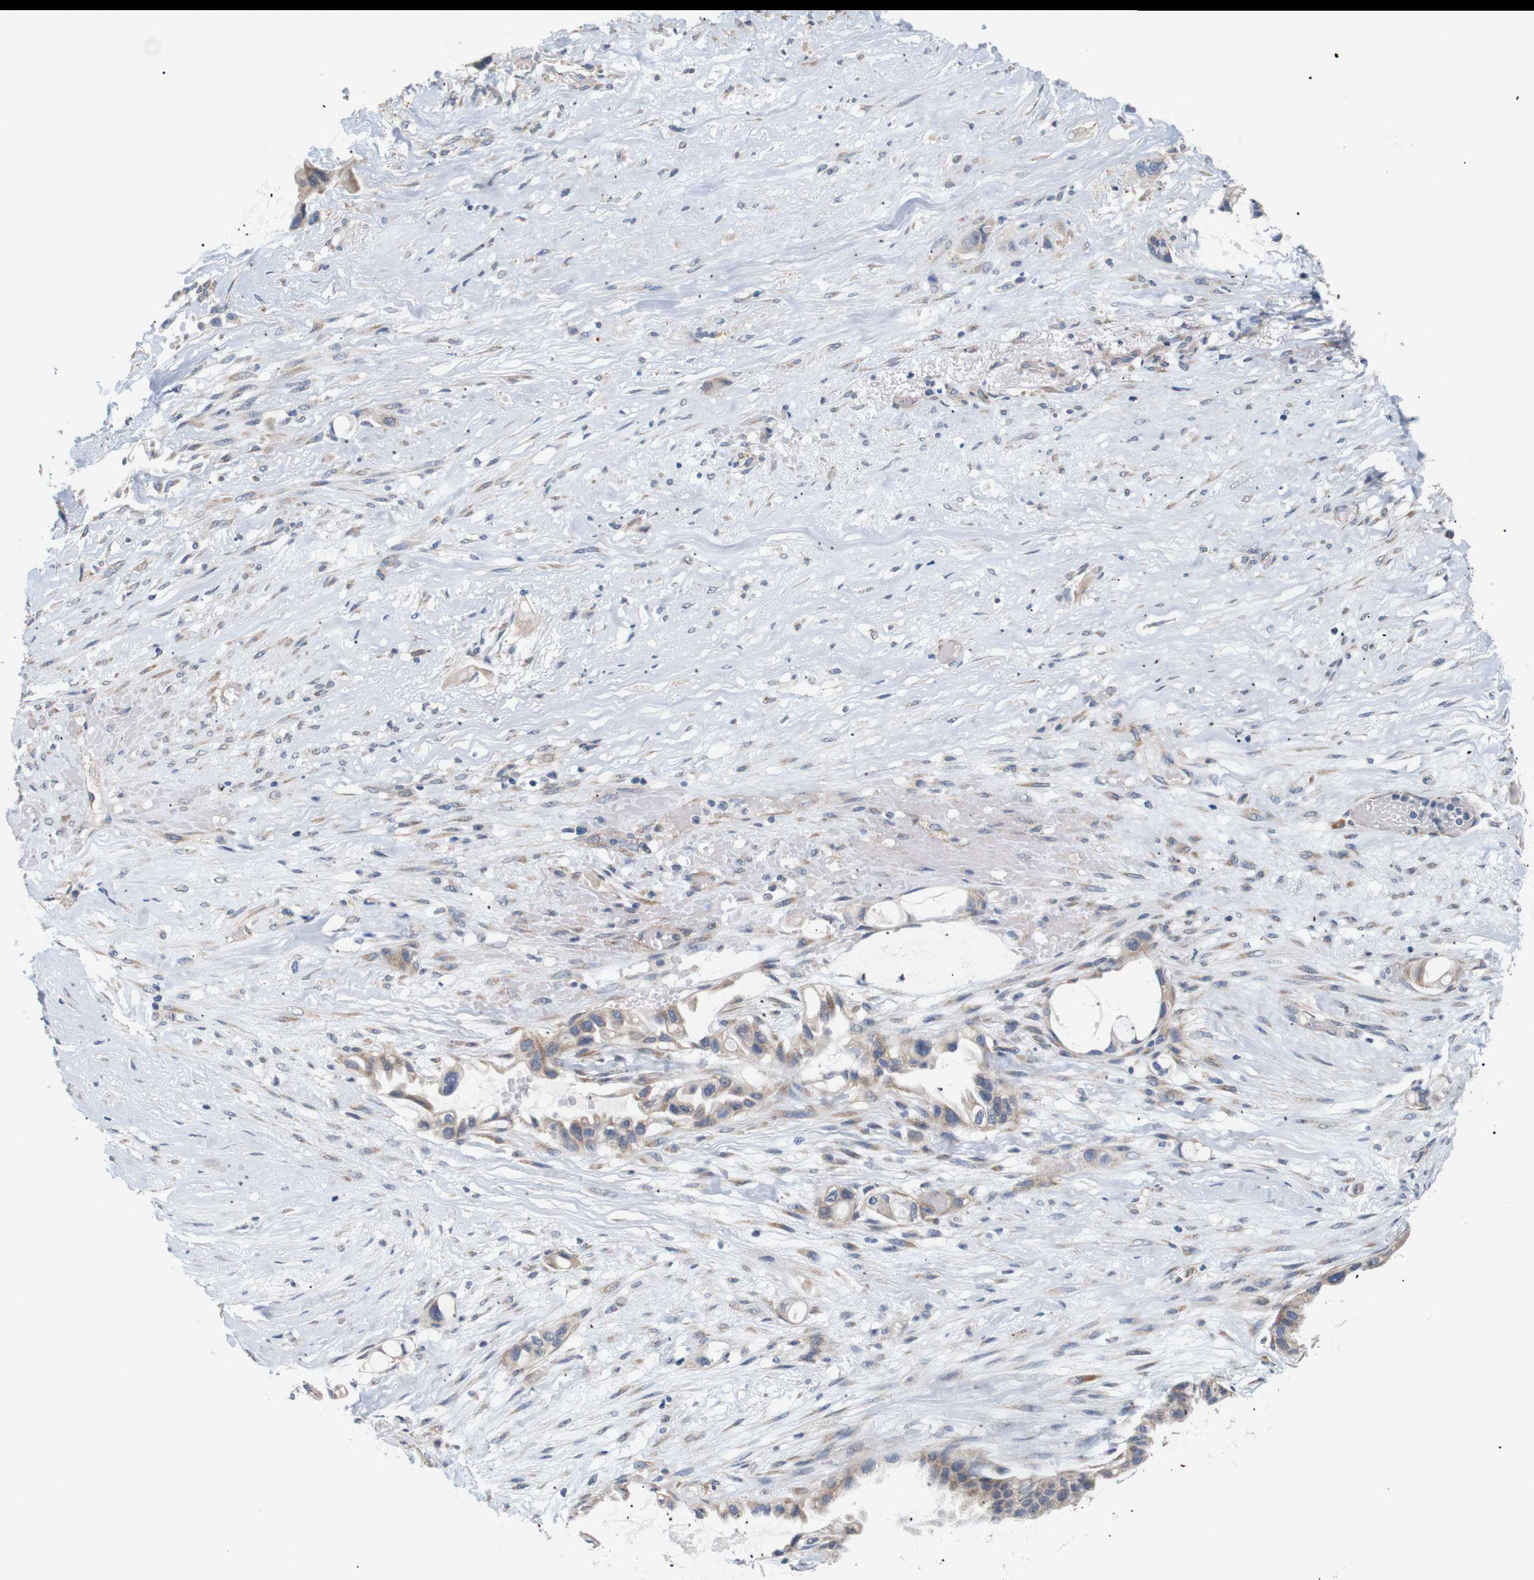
{"staining": {"intensity": "weak", "quantity": ">75%", "location": "cytoplasmic/membranous"}, "tissue": "liver cancer", "cell_type": "Tumor cells", "image_type": "cancer", "snomed": [{"axis": "morphology", "description": "Cholangiocarcinoma"}, {"axis": "topography", "description": "Liver"}], "caption": "Liver cancer (cholangiocarcinoma) stained with immunohistochemistry (IHC) demonstrates weak cytoplasmic/membranous positivity in about >75% of tumor cells. Ihc stains the protein of interest in brown and the nuclei are stained blue.", "gene": "TRIM5", "patient": {"sex": "female", "age": 65}}